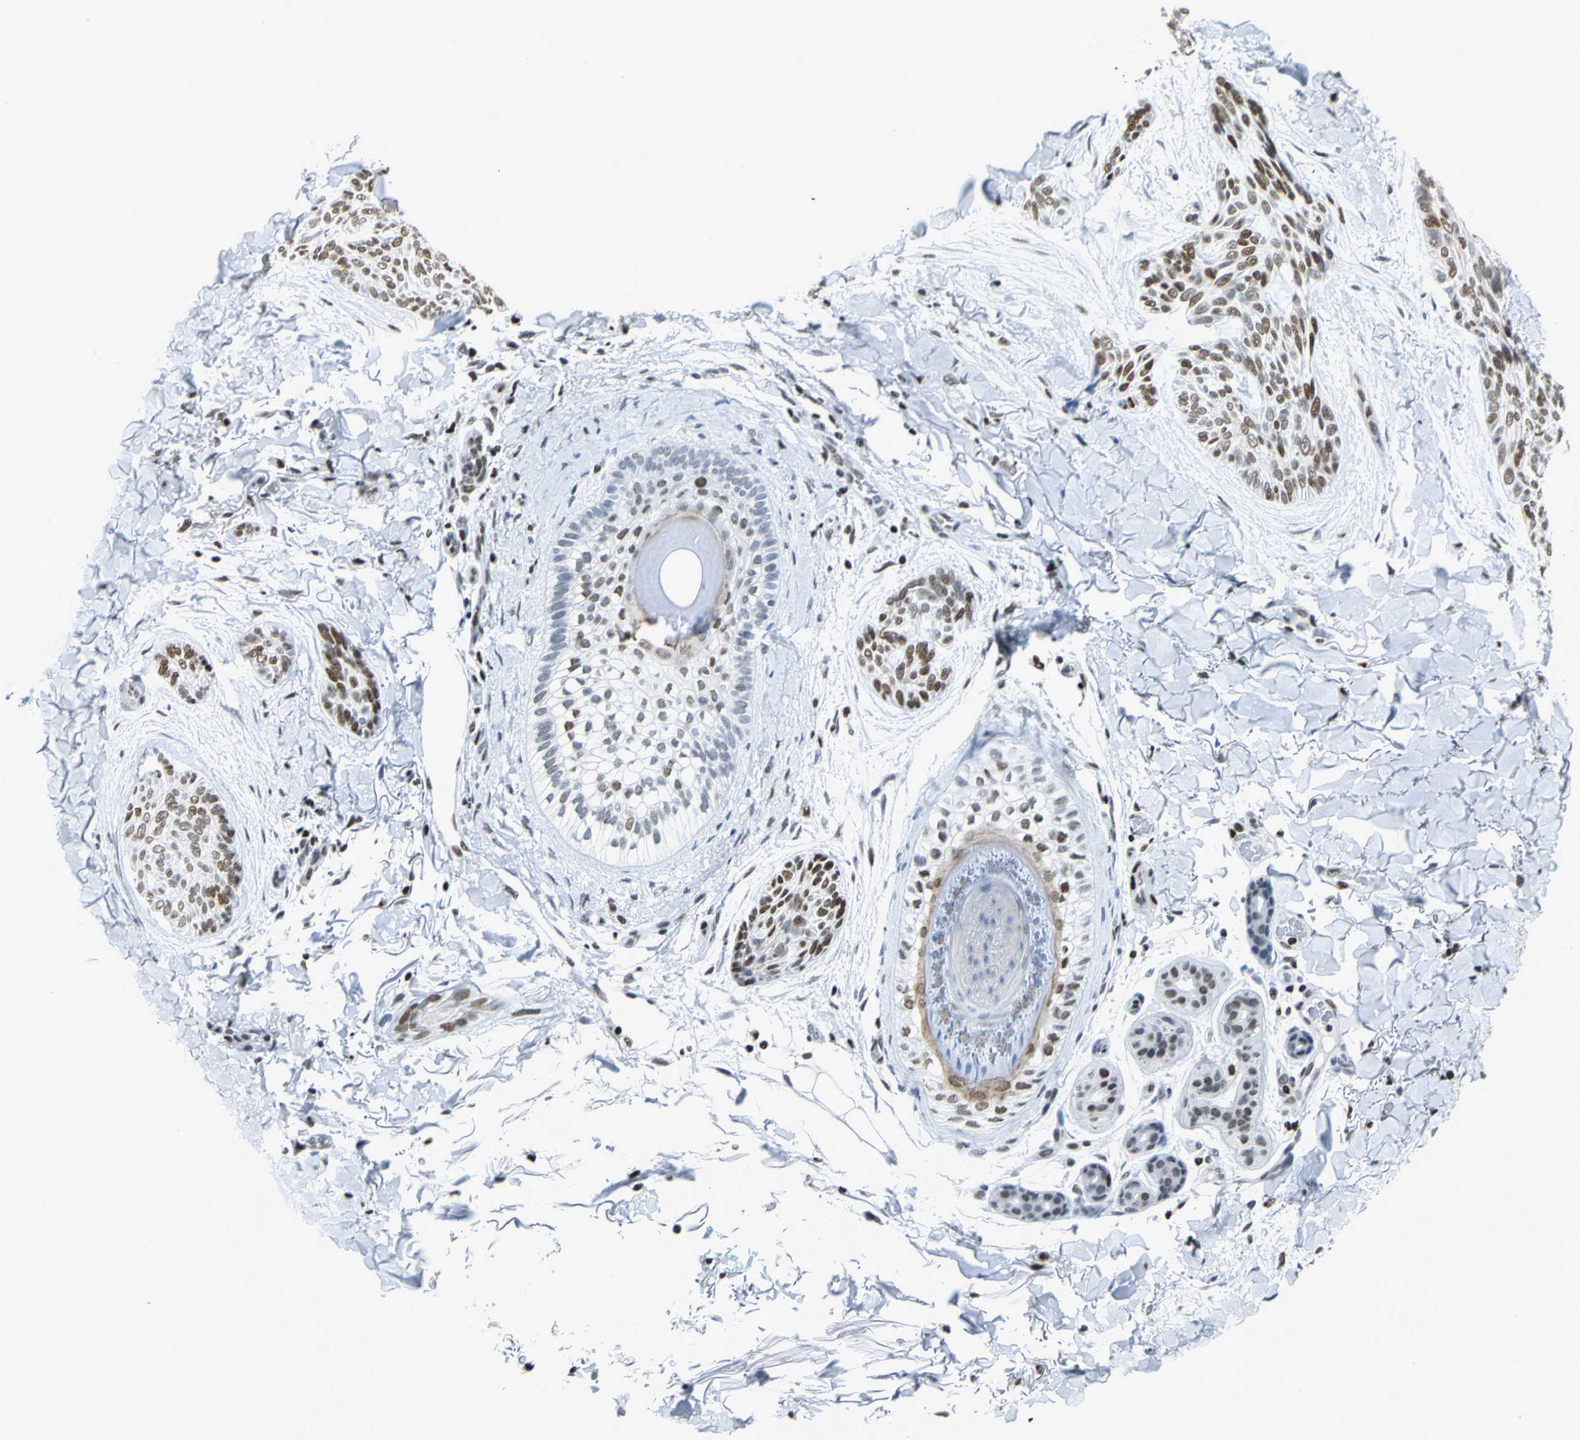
{"staining": {"intensity": "strong", "quantity": ">75%", "location": "nuclear"}, "tissue": "skin cancer", "cell_type": "Tumor cells", "image_type": "cancer", "snomed": [{"axis": "morphology", "description": "Normal tissue, NOS"}, {"axis": "morphology", "description": "Basal cell carcinoma"}, {"axis": "topography", "description": "Skin"}], "caption": "The micrograph reveals staining of skin basal cell carcinoma, revealing strong nuclear protein staining (brown color) within tumor cells. The staining was performed using DAB (3,3'-diaminobenzidine), with brown indicating positive protein expression. Nuclei are stained blue with hematoxylin.", "gene": "HNRNPD", "patient": {"sex": "female", "age": 71}}